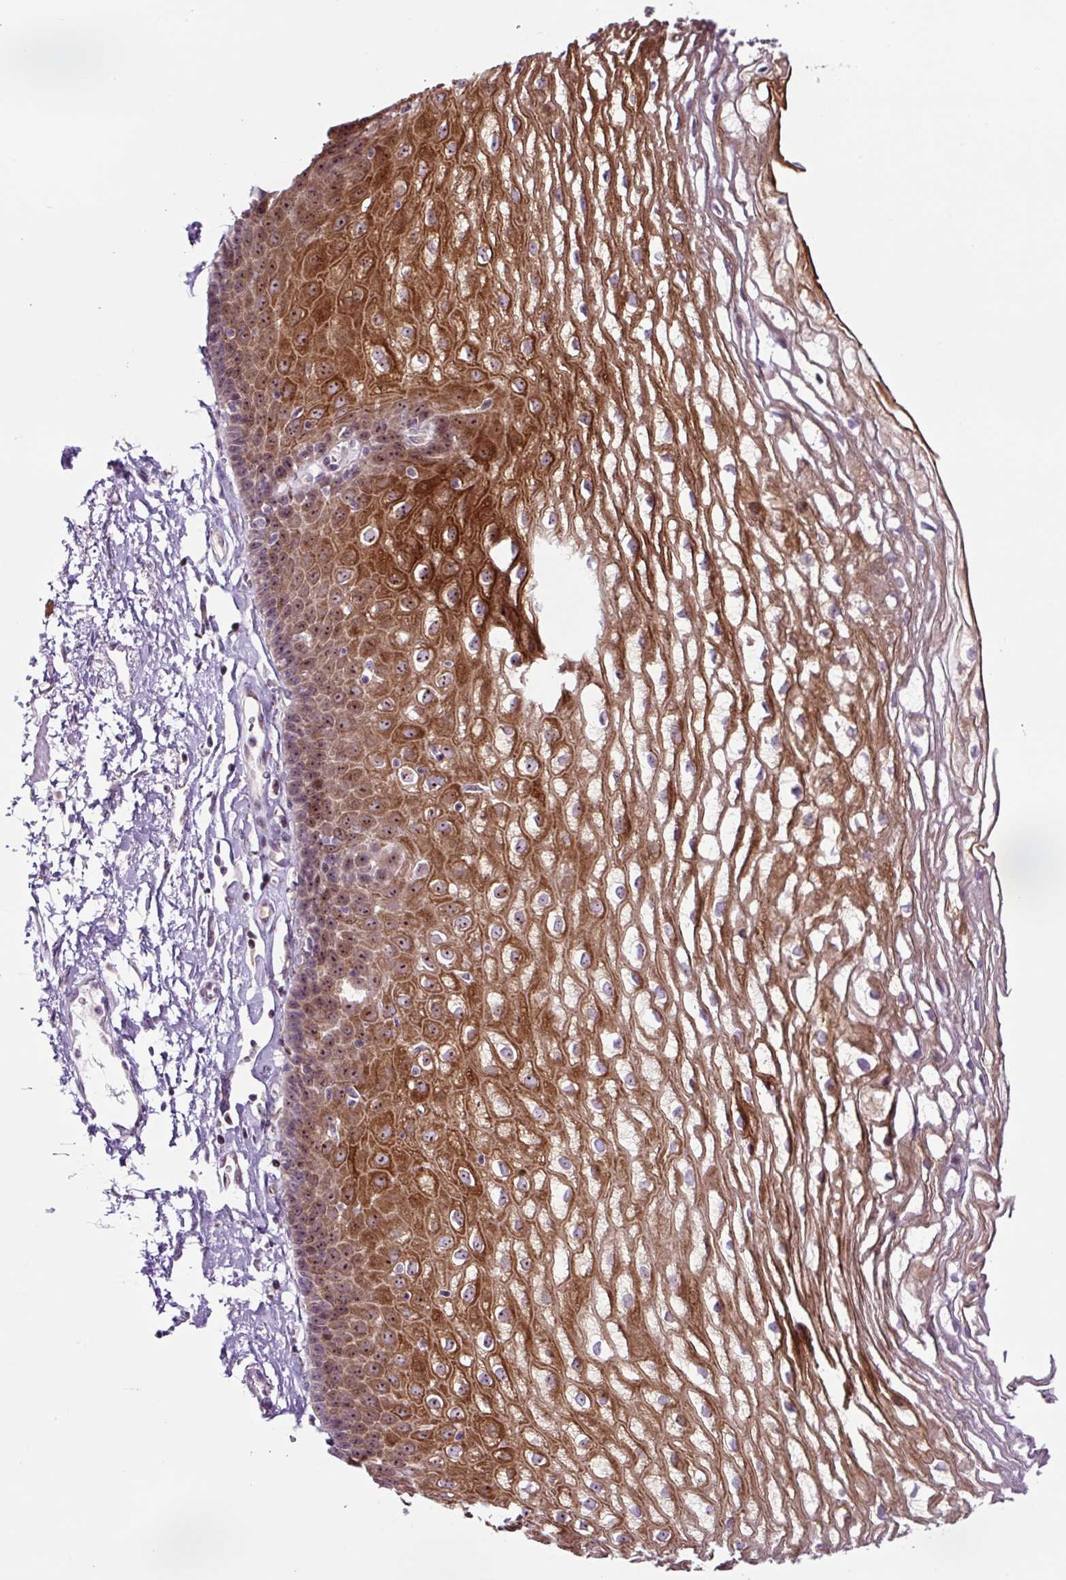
{"staining": {"intensity": "moderate", "quantity": ">75%", "location": "cytoplasmic/membranous,nuclear"}, "tissue": "esophagus", "cell_type": "Squamous epithelial cells", "image_type": "normal", "snomed": [{"axis": "morphology", "description": "Normal tissue, NOS"}, {"axis": "topography", "description": "Esophagus"}], "caption": "This histopathology image displays benign esophagus stained with immunohistochemistry to label a protein in brown. The cytoplasmic/membranous,nuclear of squamous epithelial cells show moderate positivity for the protein. Nuclei are counter-stained blue.", "gene": "NOM1", "patient": {"sex": "female", "age": 81}}